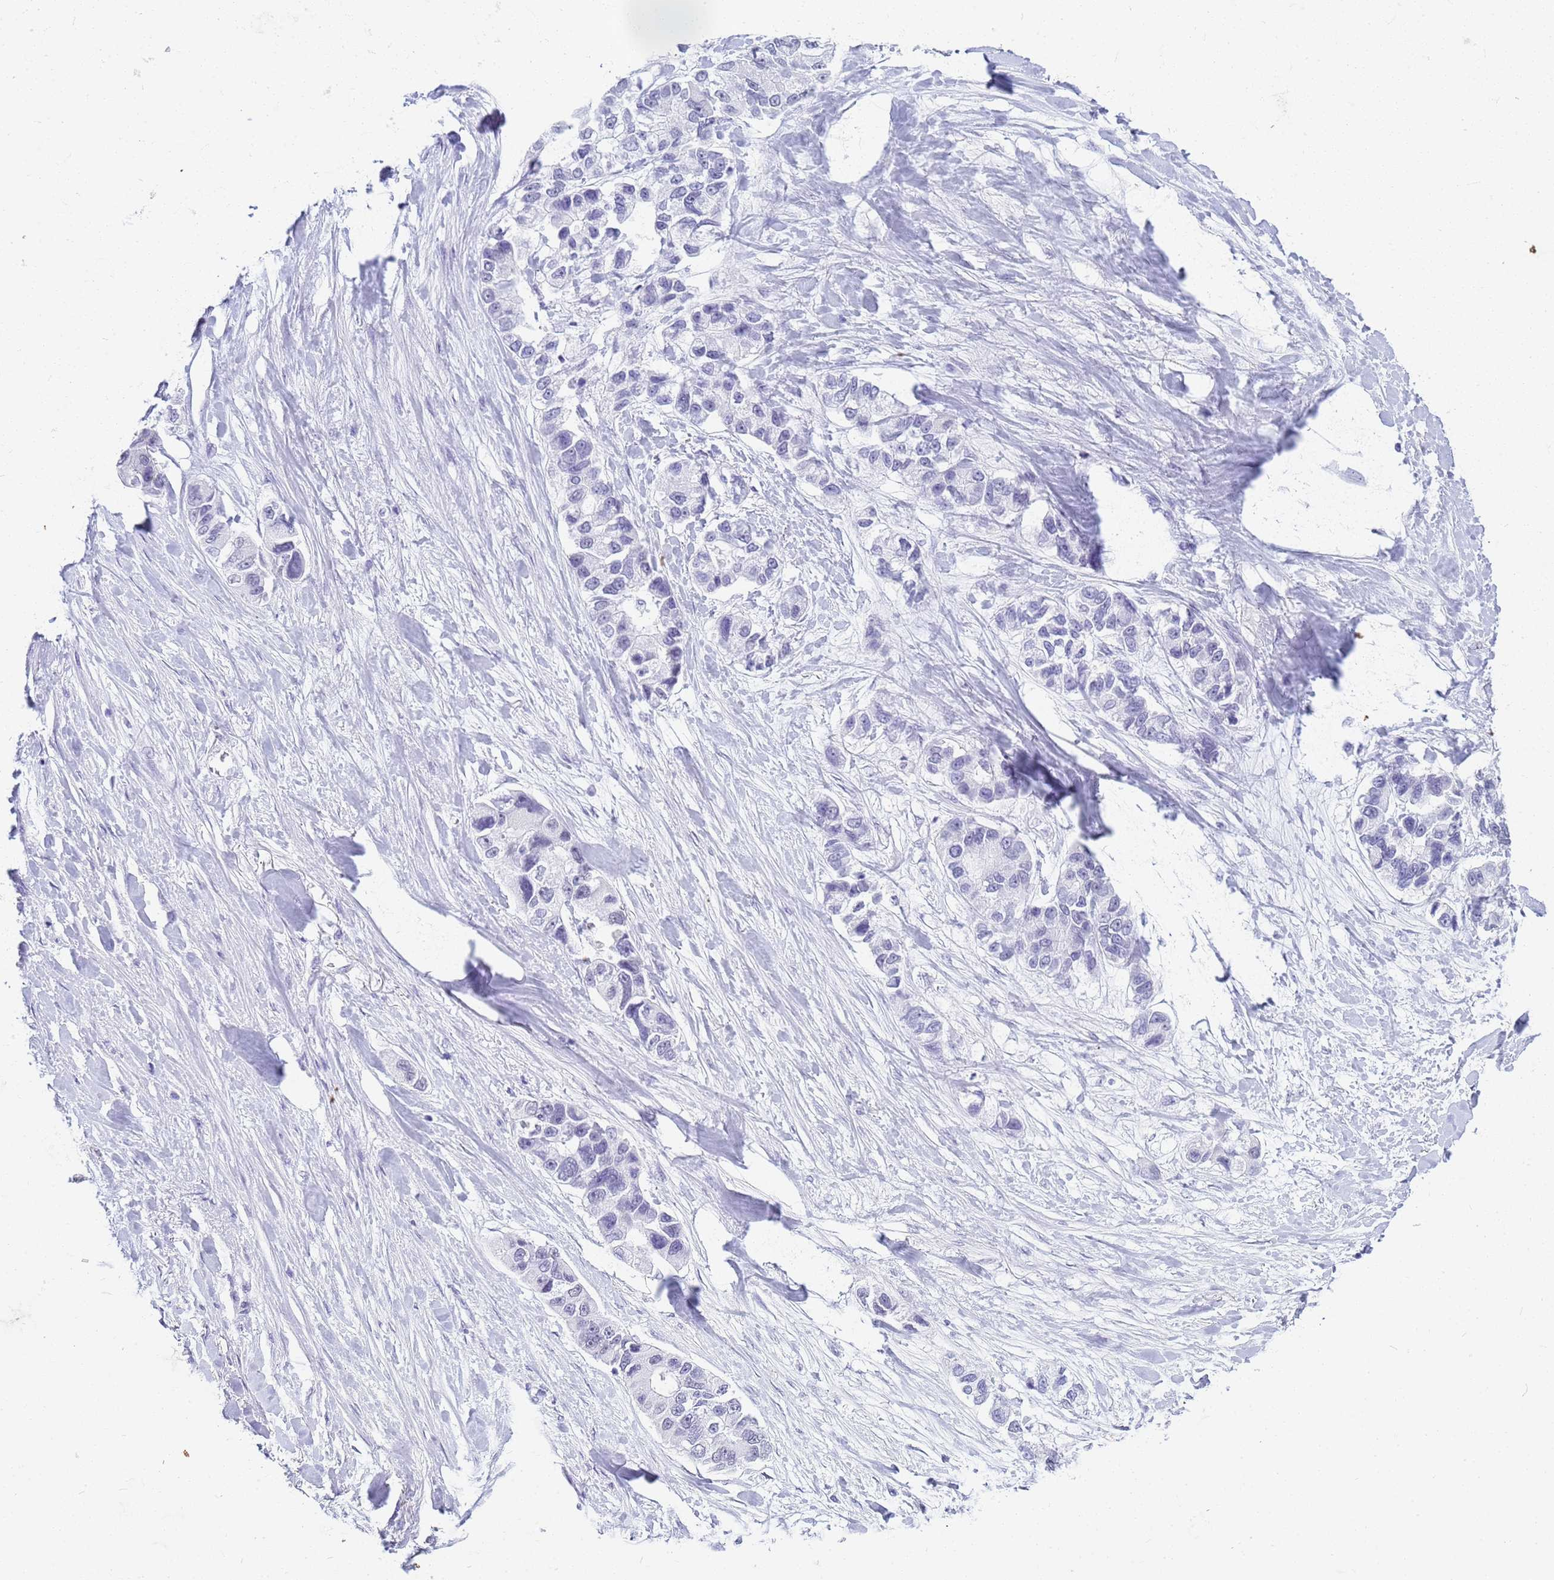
{"staining": {"intensity": "negative", "quantity": "none", "location": "none"}, "tissue": "lung cancer", "cell_type": "Tumor cells", "image_type": "cancer", "snomed": [{"axis": "morphology", "description": "Adenocarcinoma, NOS"}, {"axis": "topography", "description": "Lung"}], "caption": "This is a histopathology image of immunohistochemistry (IHC) staining of lung cancer, which shows no positivity in tumor cells.", "gene": "SLC7A9", "patient": {"sex": "female", "age": 54}}